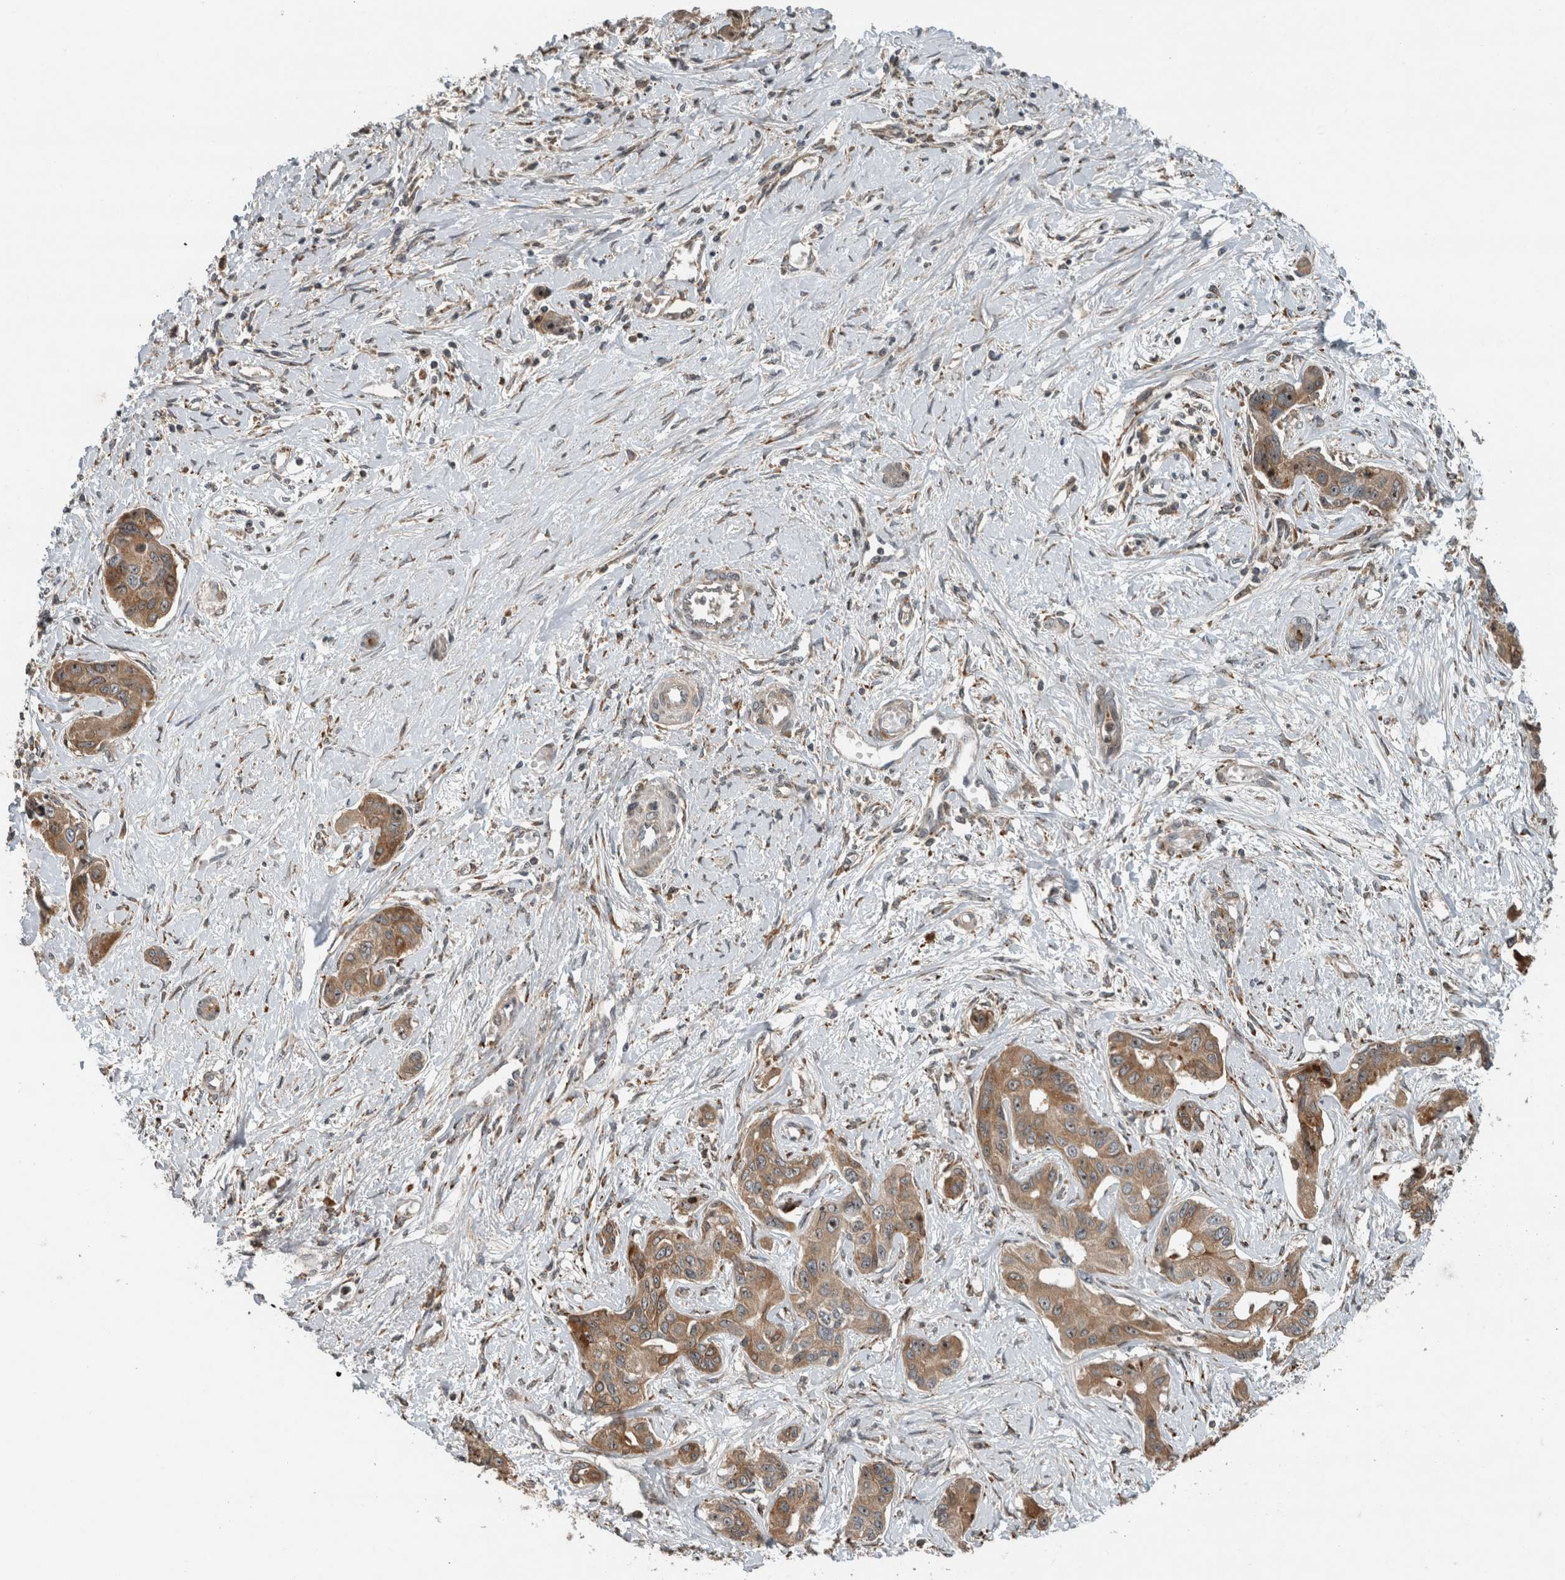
{"staining": {"intensity": "moderate", "quantity": ">75%", "location": "cytoplasmic/membranous,nuclear"}, "tissue": "liver cancer", "cell_type": "Tumor cells", "image_type": "cancer", "snomed": [{"axis": "morphology", "description": "Cholangiocarcinoma"}, {"axis": "topography", "description": "Liver"}], "caption": "Immunohistochemical staining of human liver cancer (cholangiocarcinoma) reveals medium levels of moderate cytoplasmic/membranous and nuclear protein staining in approximately >75% of tumor cells.", "gene": "GPR137B", "patient": {"sex": "male", "age": 59}}